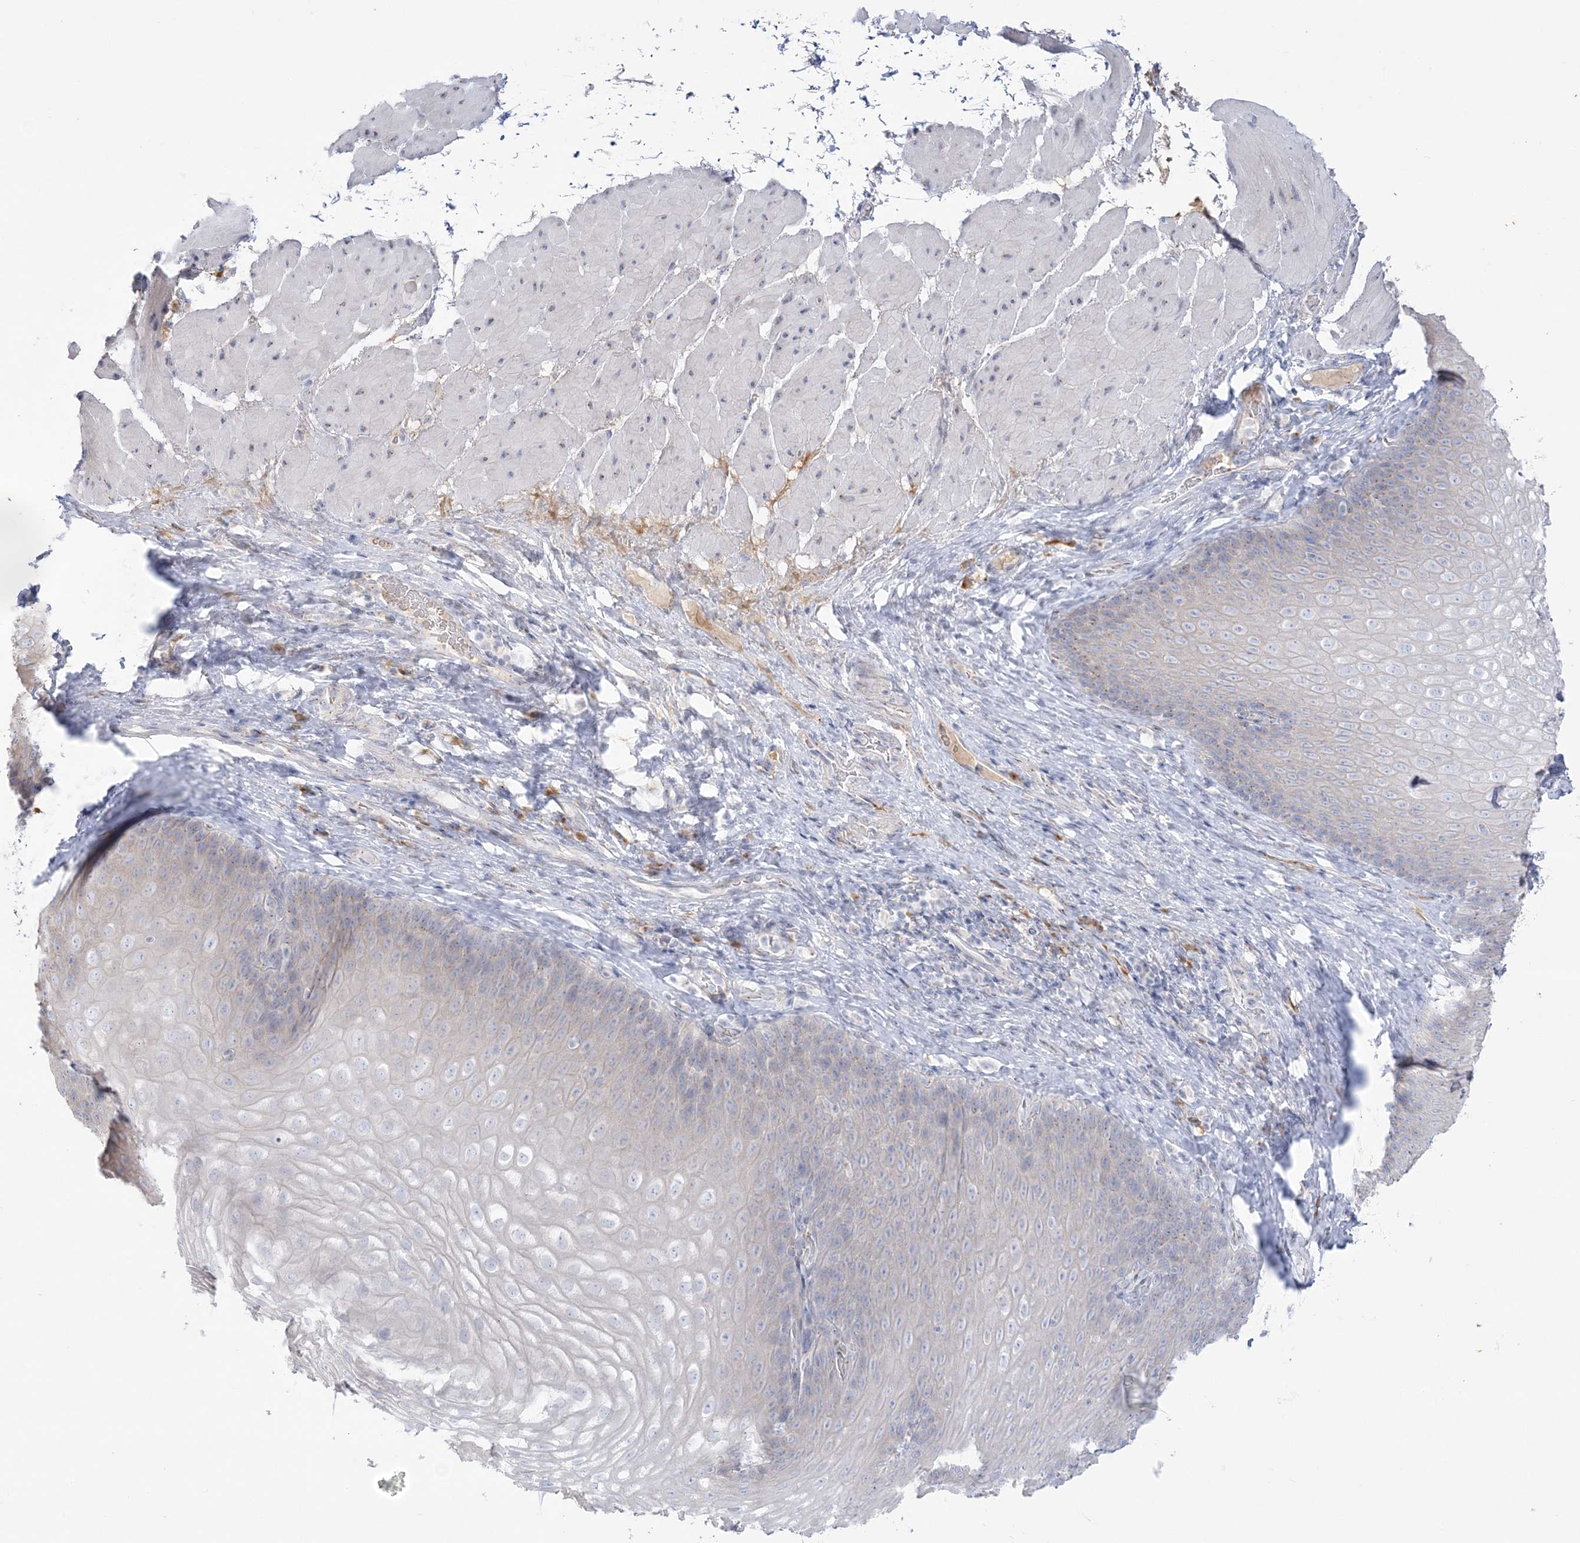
{"staining": {"intensity": "negative", "quantity": "none", "location": "none"}, "tissue": "esophagus", "cell_type": "Squamous epithelial cells", "image_type": "normal", "snomed": [{"axis": "morphology", "description": "Normal tissue, NOS"}, {"axis": "topography", "description": "Esophagus"}], "caption": "Immunohistochemical staining of normal esophagus displays no significant staining in squamous epithelial cells. (DAB (3,3'-diaminobenzidine) immunohistochemistry (IHC), high magnification).", "gene": "SEMA3D", "patient": {"sex": "female", "age": 66}}